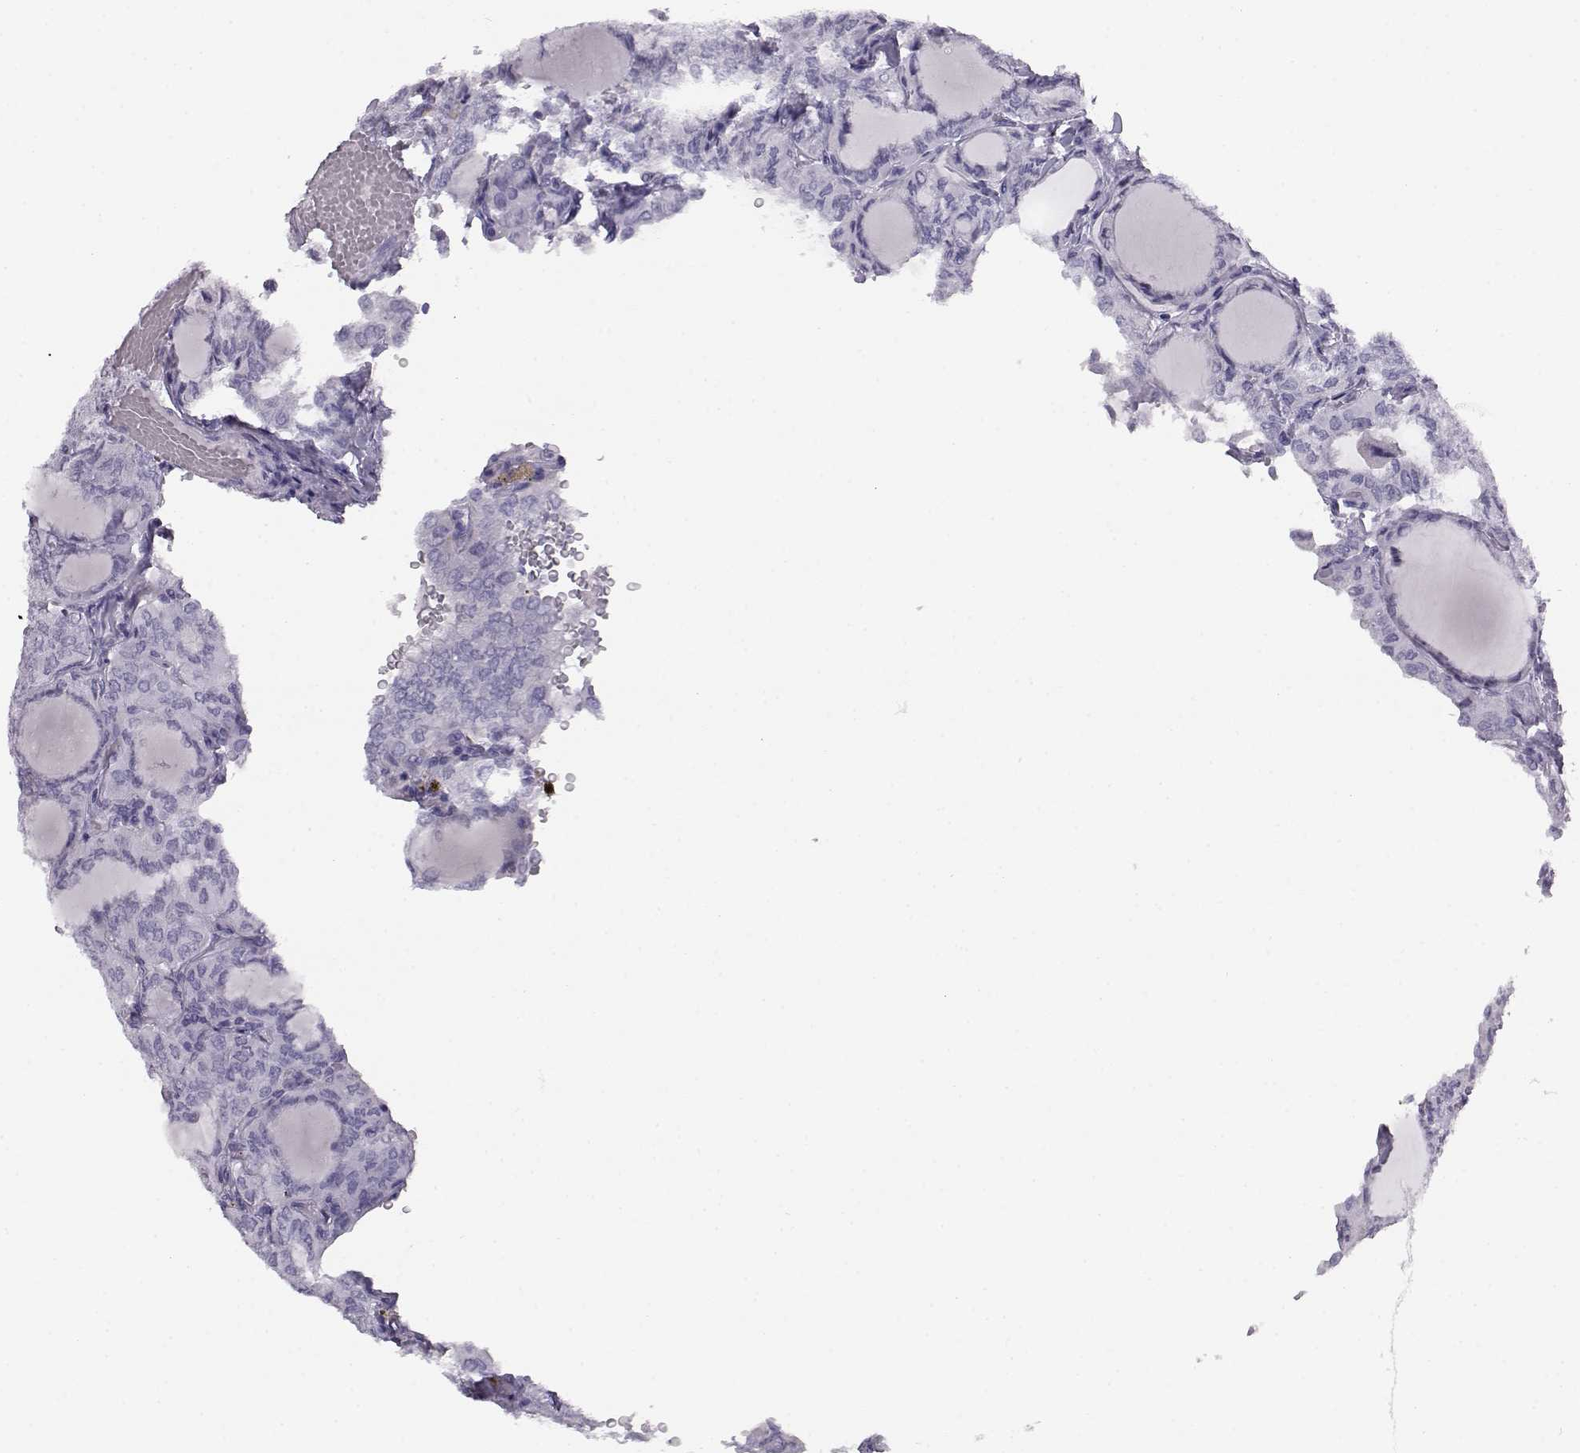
{"staining": {"intensity": "negative", "quantity": "none", "location": "none"}, "tissue": "thyroid cancer", "cell_type": "Tumor cells", "image_type": "cancer", "snomed": [{"axis": "morphology", "description": "Papillary adenocarcinoma, NOS"}, {"axis": "topography", "description": "Thyroid gland"}], "caption": "Protein analysis of papillary adenocarcinoma (thyroid) shows no significant positivity in tumor cells.", "gene": "ITLN2", "patient": {"sex": "male", "age": 20}}